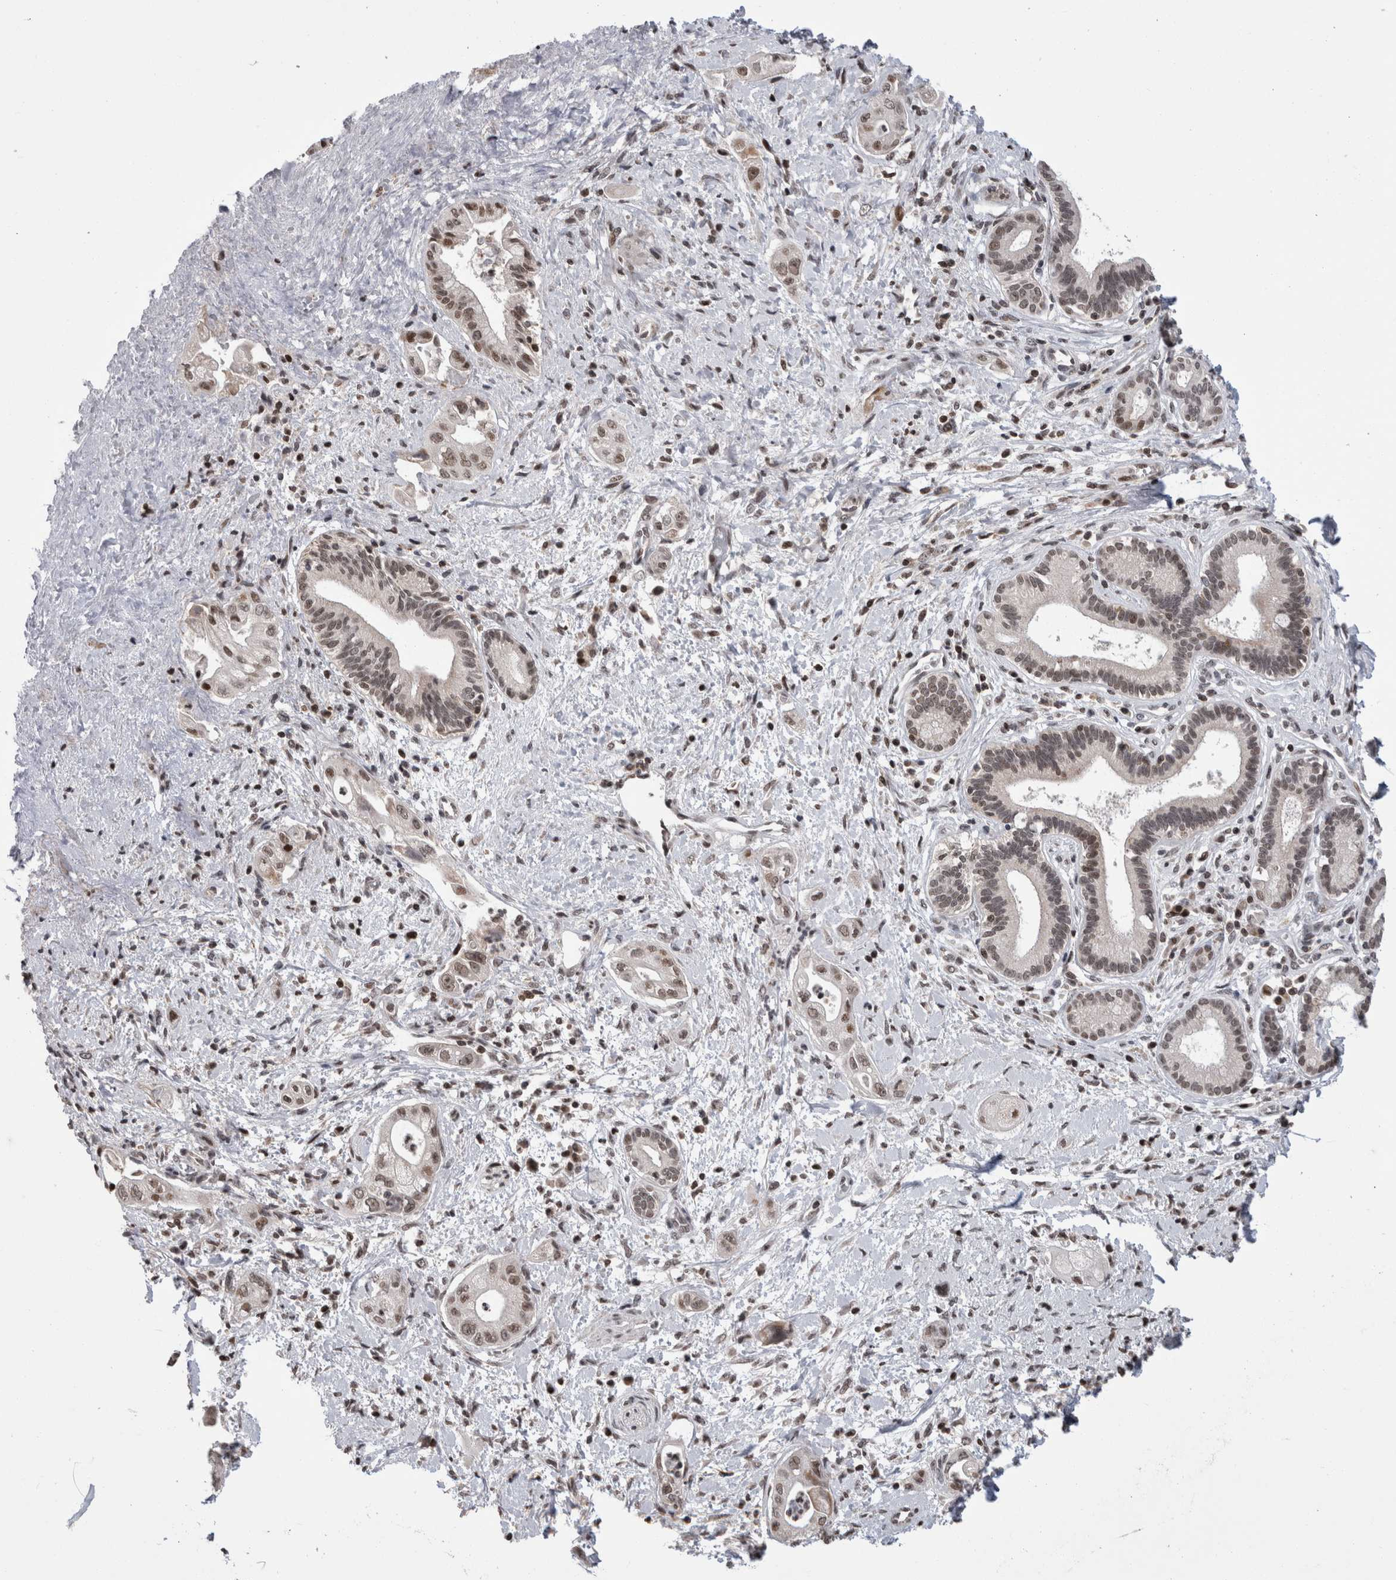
{"staining": {"intensity": "weak", "quantity": "25%-75%", "location": "nuclear"}, "tissue": "pancreatic cancer", "cell_type": "Tumor cells", "image_type": "cancer", "snomed": [{"axis": "morphology", "description": "Adenocarcinoma, NOS"}, {"axis": "topography", "description": "Pancreas"}], "caption": "DAB (3,3'-diaminobenzidine) immunohistochemical staining of pancreatic adenocarcinoma displays weak nuclear protein staining in approximately 25%-75% of tumor cells.", "gene": "ZBTB11", "patient": {"sex": "male", "age": 58}}